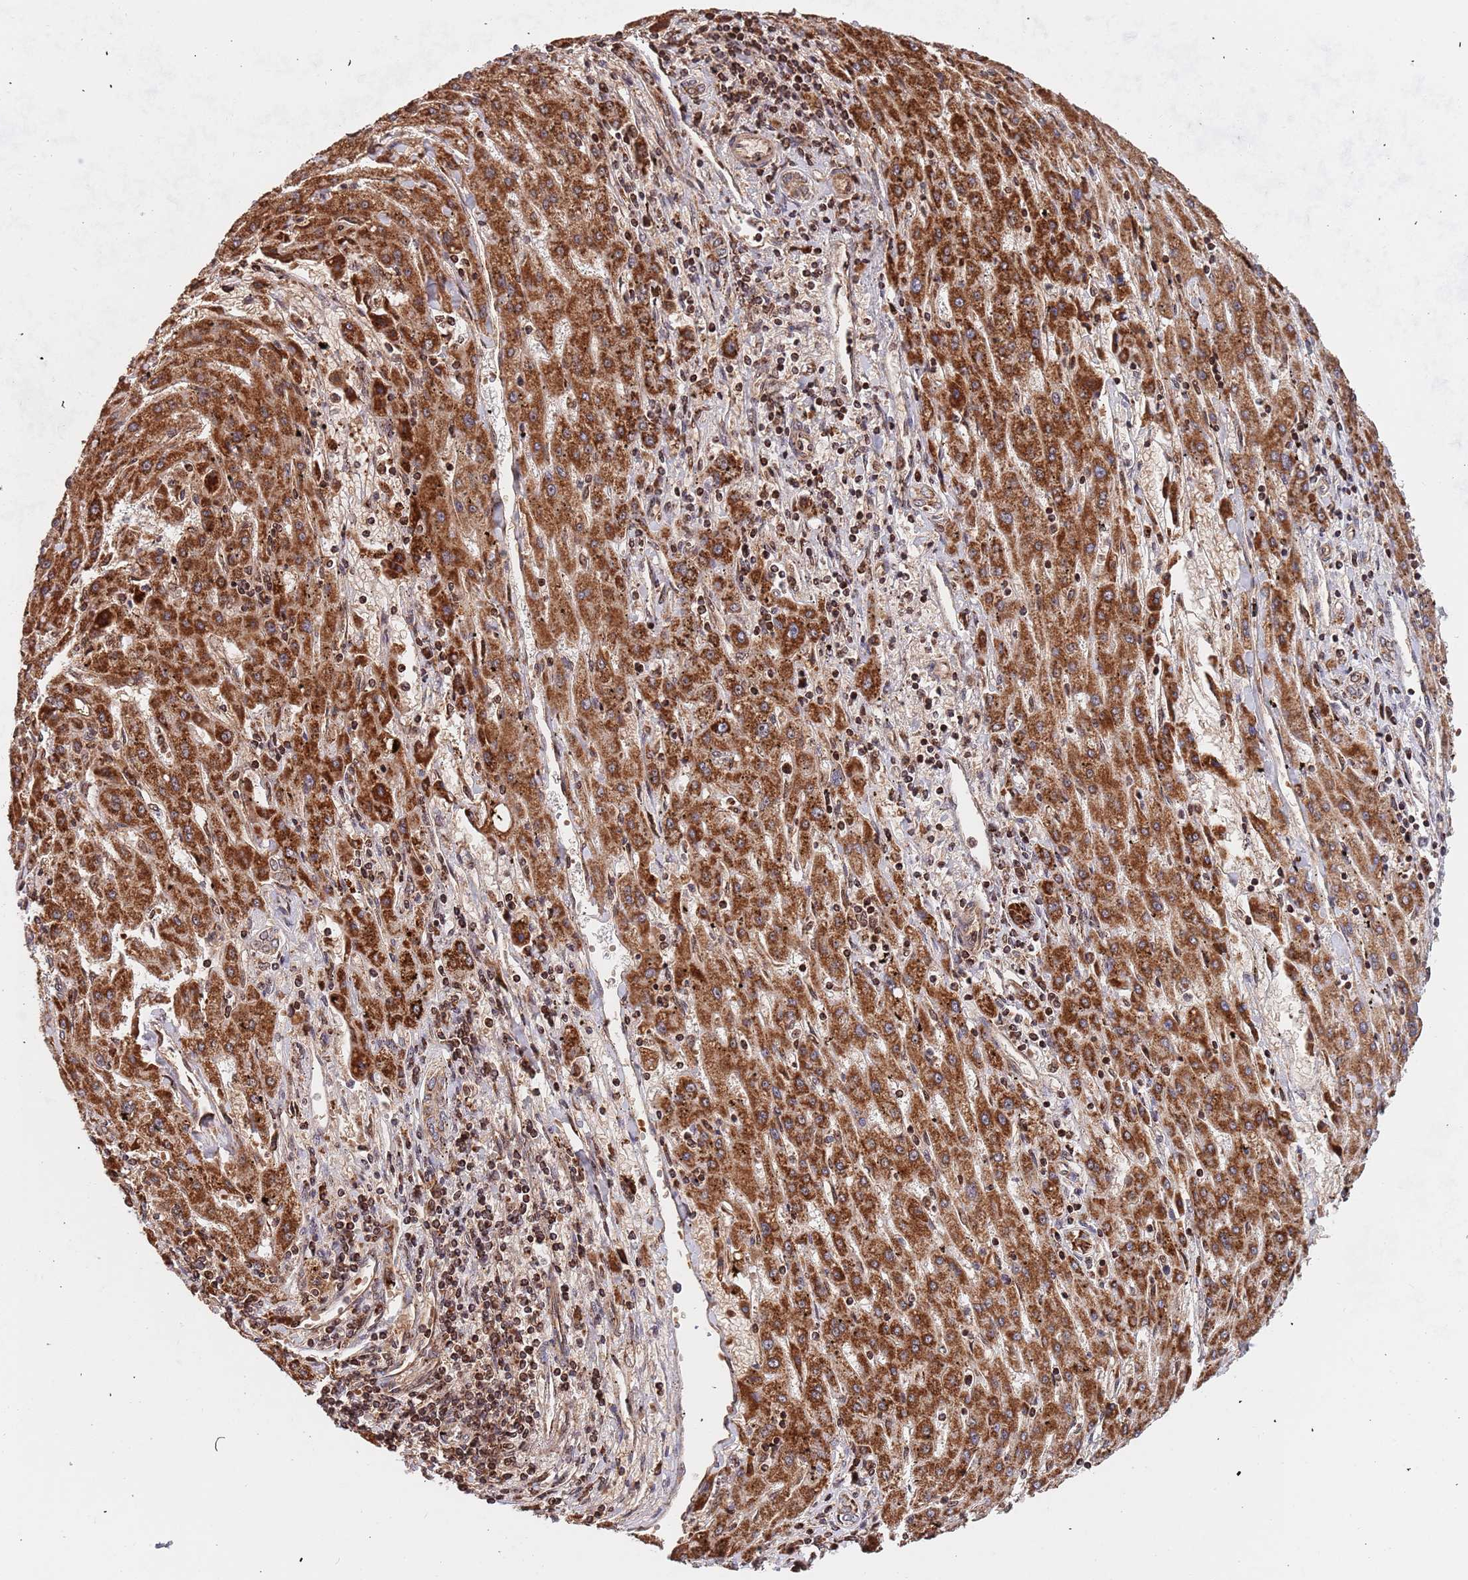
{"staining": {"intensity": "strong", "quantity": ">75%", "location": "cytoplasmic/membranous"}, "tissue": "liver cancer", "cell_type": "Tumor cells", "image_type": "cancer", "snomed": [{"axis": "morphology", "description": "Carcinoma, Hepatocellular, NOS"}, {"axis": "topography", "description": "Liver"}], "caption": "This micrograph shows hepatocellular carcinoma (liver) stained with IHC to label a protein in brown. The cytoplasmic/membranous of tumor cells show strong positivity for the protein. Nuclei are counter-stained blue.", "gene": "DCHS1", "patient": {"sex": "male", "age": 72}}